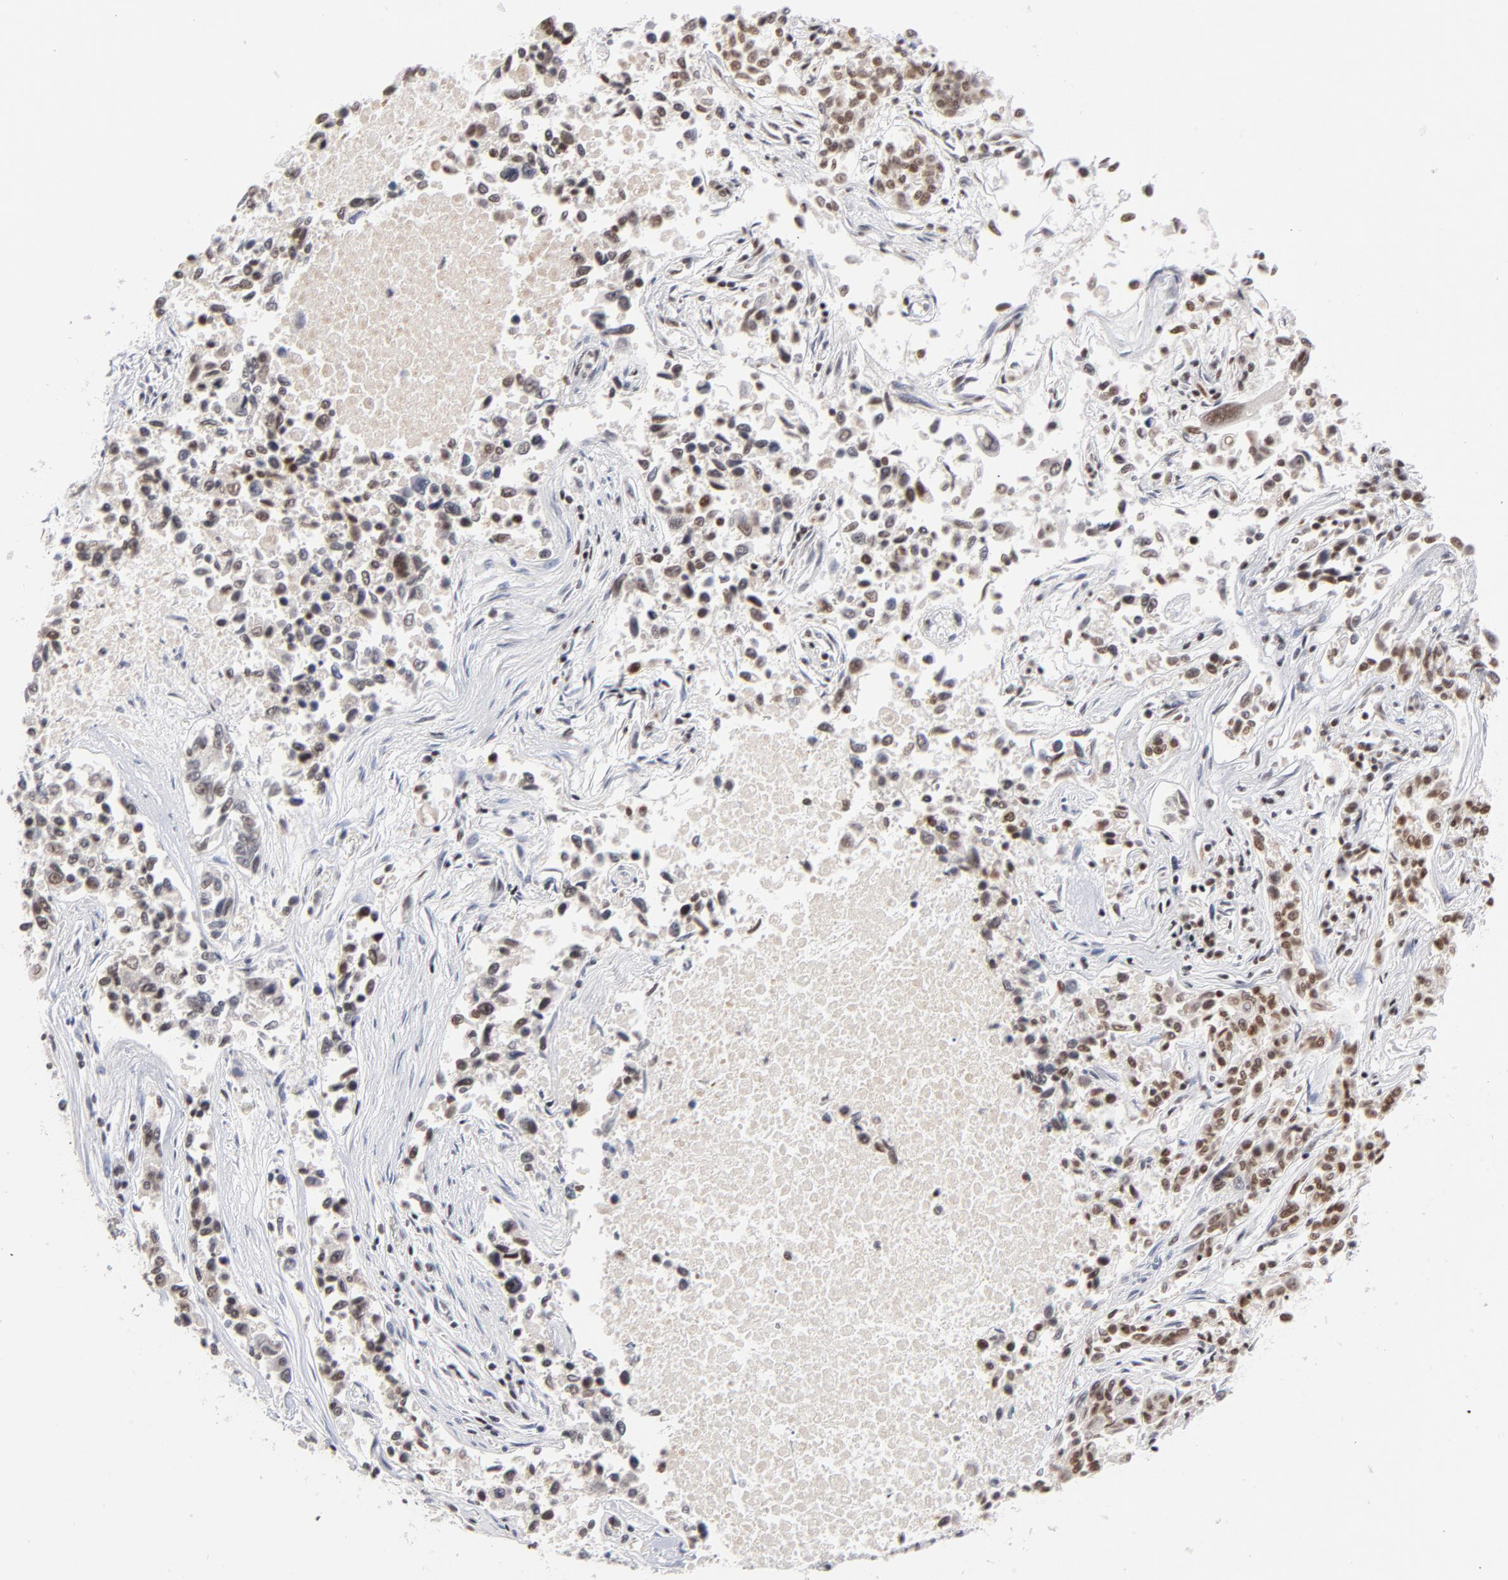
{"staining": {"intensity": "moderate", "quantity": ">75%", "location": "nuclear"}, "tissue": "lung cancer", "cell_type": "Tumor cells", "image_type": "cancer", "snomed": [{"axis": "morphology", "description": "Adenocarcinoma, NOS"}, {"axis": "topography", "description": "Lung"}], "caption": "Human lung cancer (adenocarcinoma) stained with a brown dye displays moderate nuclear positive positivity in about >75% of tumor cells.", "gene": "ZNF143", "patient": {"sex": "male", "age": 84}}